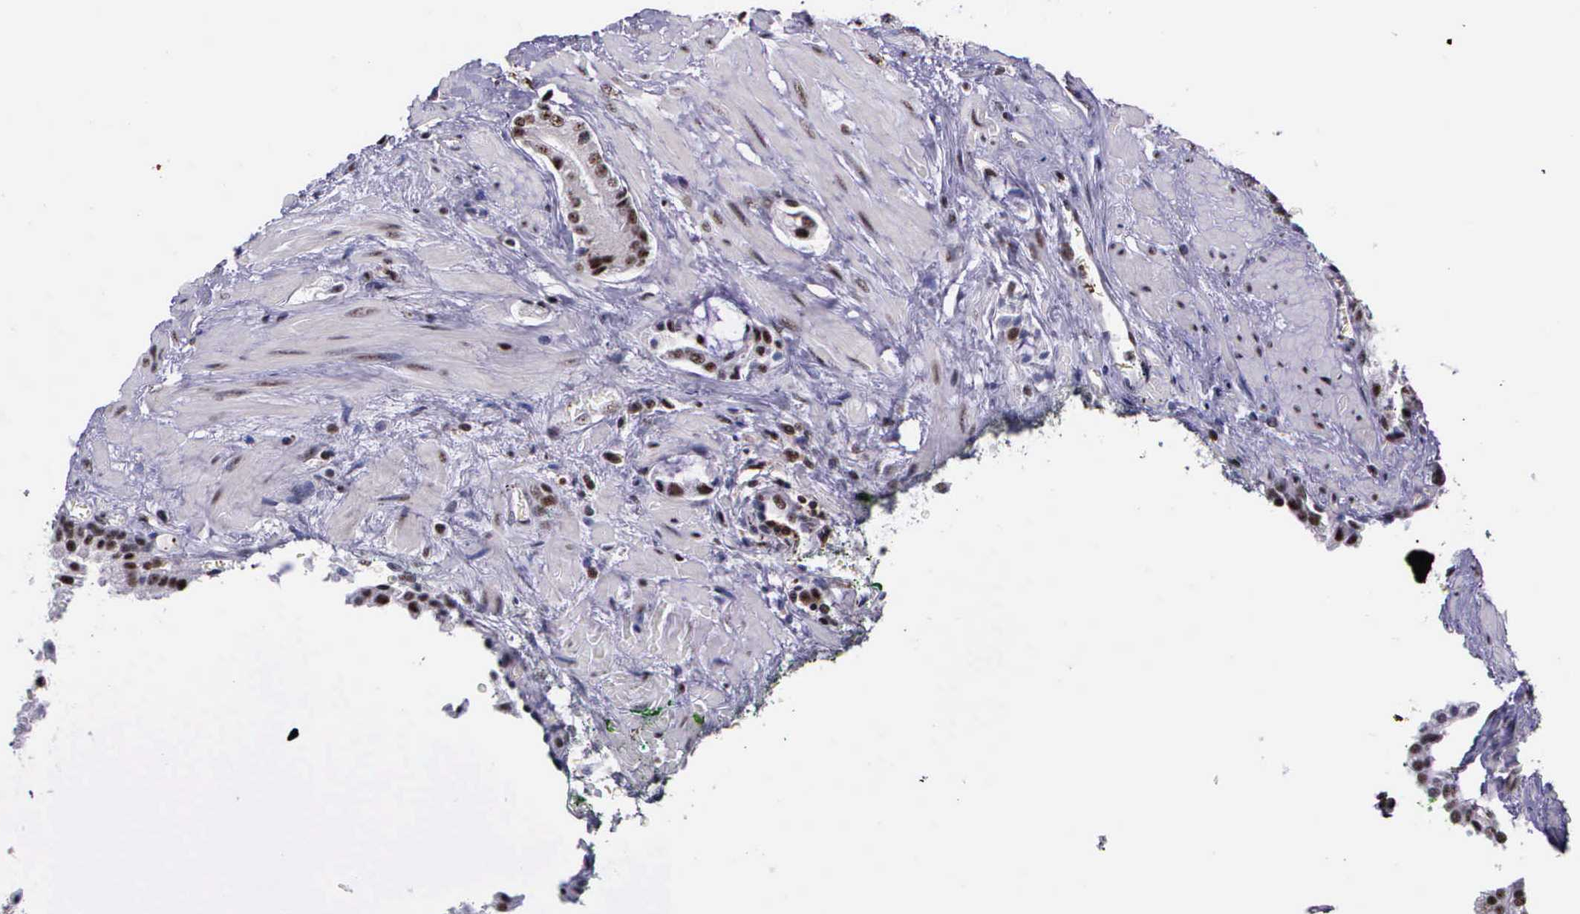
{"staining": {"intensity": "moderate", "quantity": ">75%", "location": "nuclear"}, "tissue": "prostate cancer", "cell_type": "Tumor cells", "image_type": "cancer", "snomed": [{"axis": "morphology", "description": "Adenocarcinoma, Medium grade"}, {"axis": "topography", "description": "Prostate"}], "caption": "Prostate cancer stained for a protein demonstrates moderate nuclear positivity in tumor cells.", "gene": "FAM47A", "patient": {"sex": "male", "age": 70}}